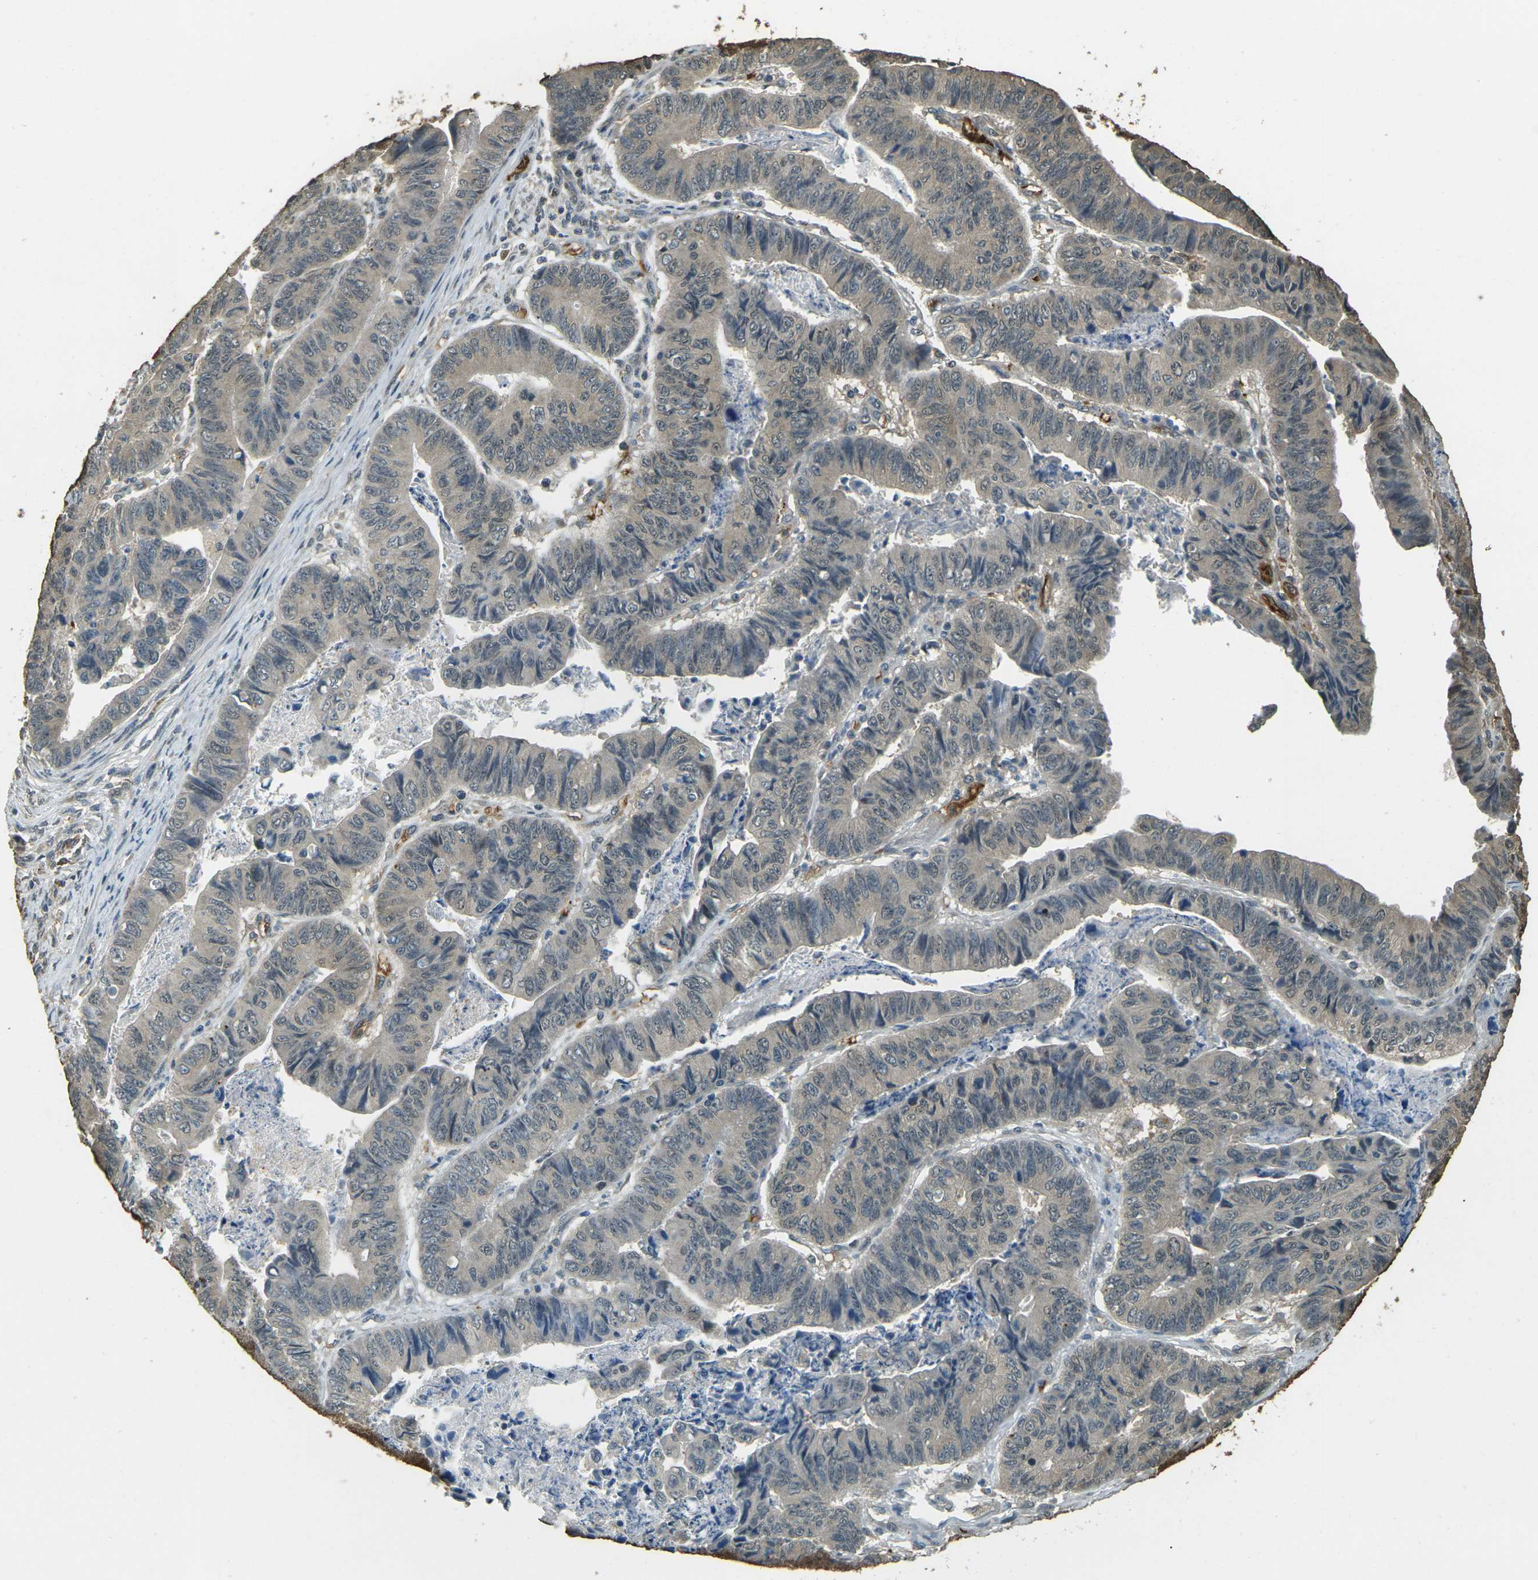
{"staining": {"intensity": "weak", "quantity": ">75%", "location": "cytoplasmic/membranous"}, "tissue": "stomach cancer", "cell_type": "Tumor cells", "image_type": "cancer", "snomed": [{"axis": "morphology", "description": "Adenocarcinoma, NOS"}, {"axis": "topography", "description": "Stomach, lower"}], "caption": "About >75% of tumor cells in adenocarcinoma (stomach) reveal weak cytoplasmic/membranous protein positivity as visualized by brown immunohistochemical staining.", "gene": "TOR1A", "patient": {"sex": "male", "age": 77}}